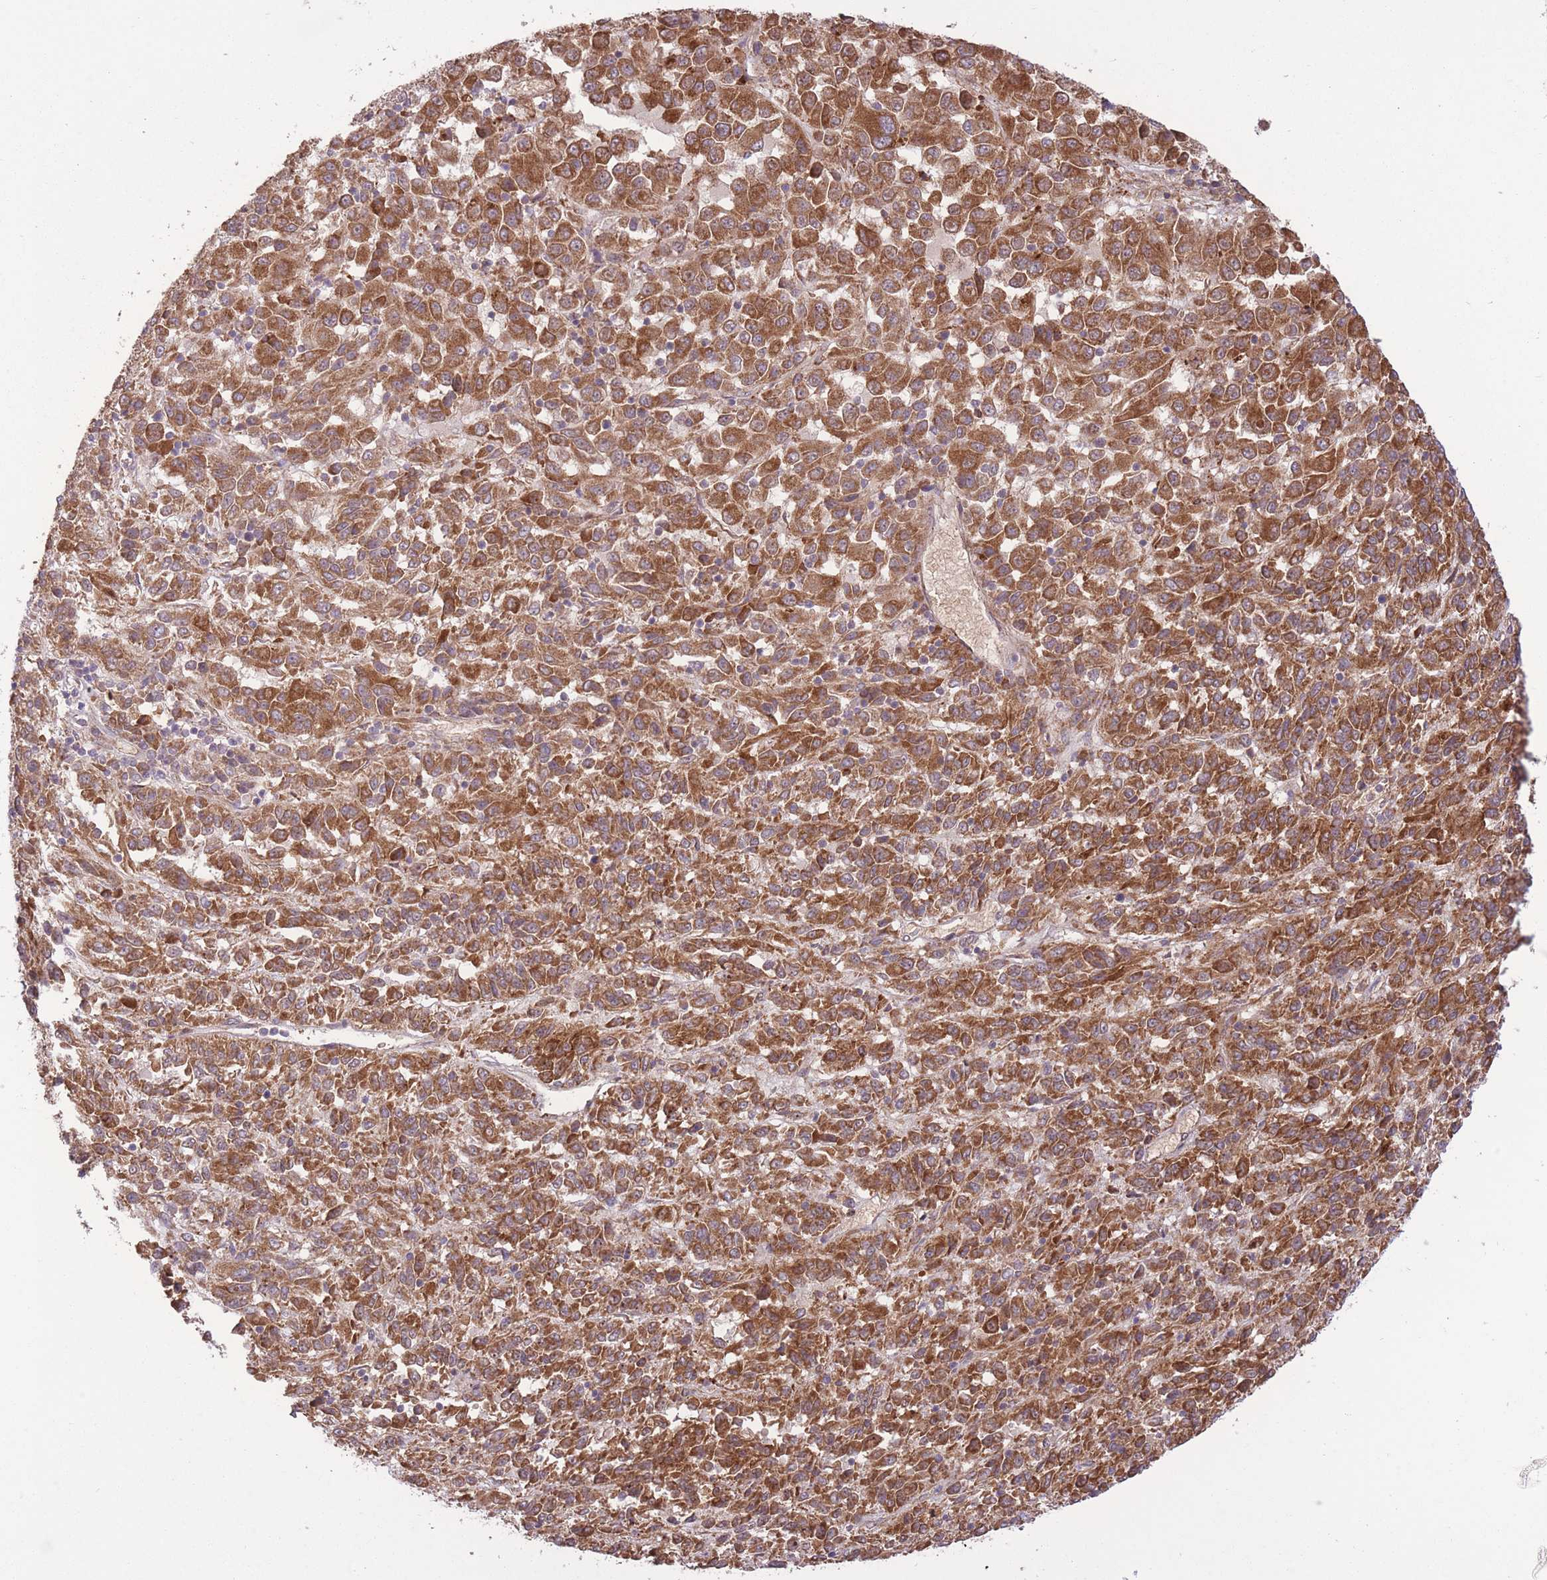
{"staining": {"intensity": "strong", "quantity": ">75%", "location": "cytoplasmic/membranous"}, "tissue": "melanoma", "cell_type": "Tumor cells", "image_type": "cancer", "snomed": [{"axis": "morphology", "description": "Malignant melanoma, Metastatic site"}, {"axis": "topography", "description": "Lung"}], "caption": "Immunohistochemistry (DAB (3,3'-diaminobenzidine)) staining of melanoma displays strong cytoplasmic/membranous protein expression in approximately >75% of tumor cells.", "gene": "POLR3F", "patient": {"sex": "male", "age": 64}}